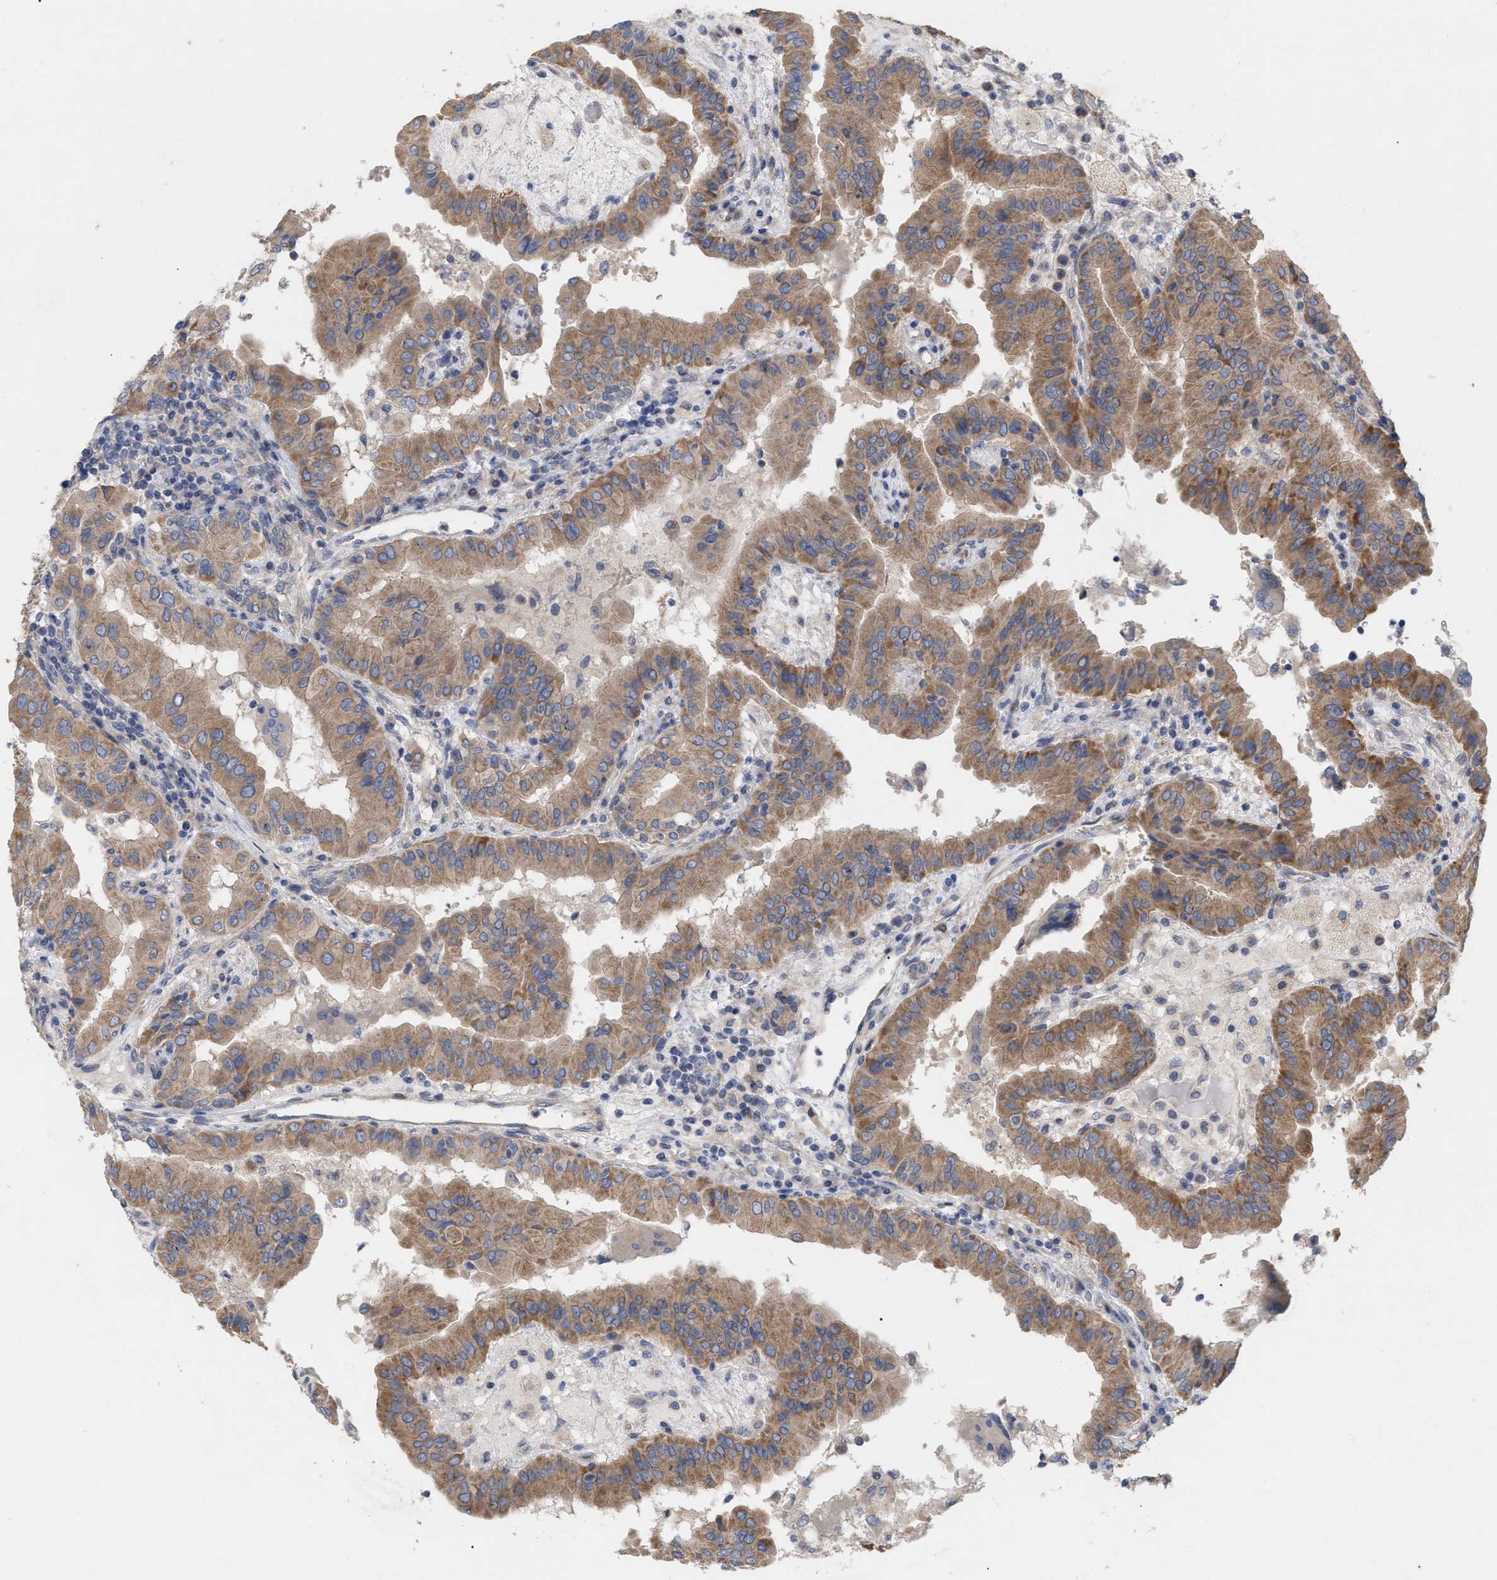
{"staining": {"intensity": "moderate", "quantity": ">75%", "location": "cytoplasmic/membranous"}, "tissue": "thyroid cancer", "cell_type": "Tumor cells", "image_type": "cancer", "snomed": [{"axis": "morphology", "description": "Papillary adenocarcinoma, NOS"}, {"axis": "topography", "description": "Thyroid gland"}], "caption": "Thyroid cancer (papillary adenocarcinoma) stained with DAB IHC exhibits medium levels of moderate cytoplasmic/membranous positivity in approximately >75% of tumor cells. (DAB IHC, brown staining for protein, blue staining for nuclei).", "gene": "VIP", "patient": {"sex": "male", "age": 33}}